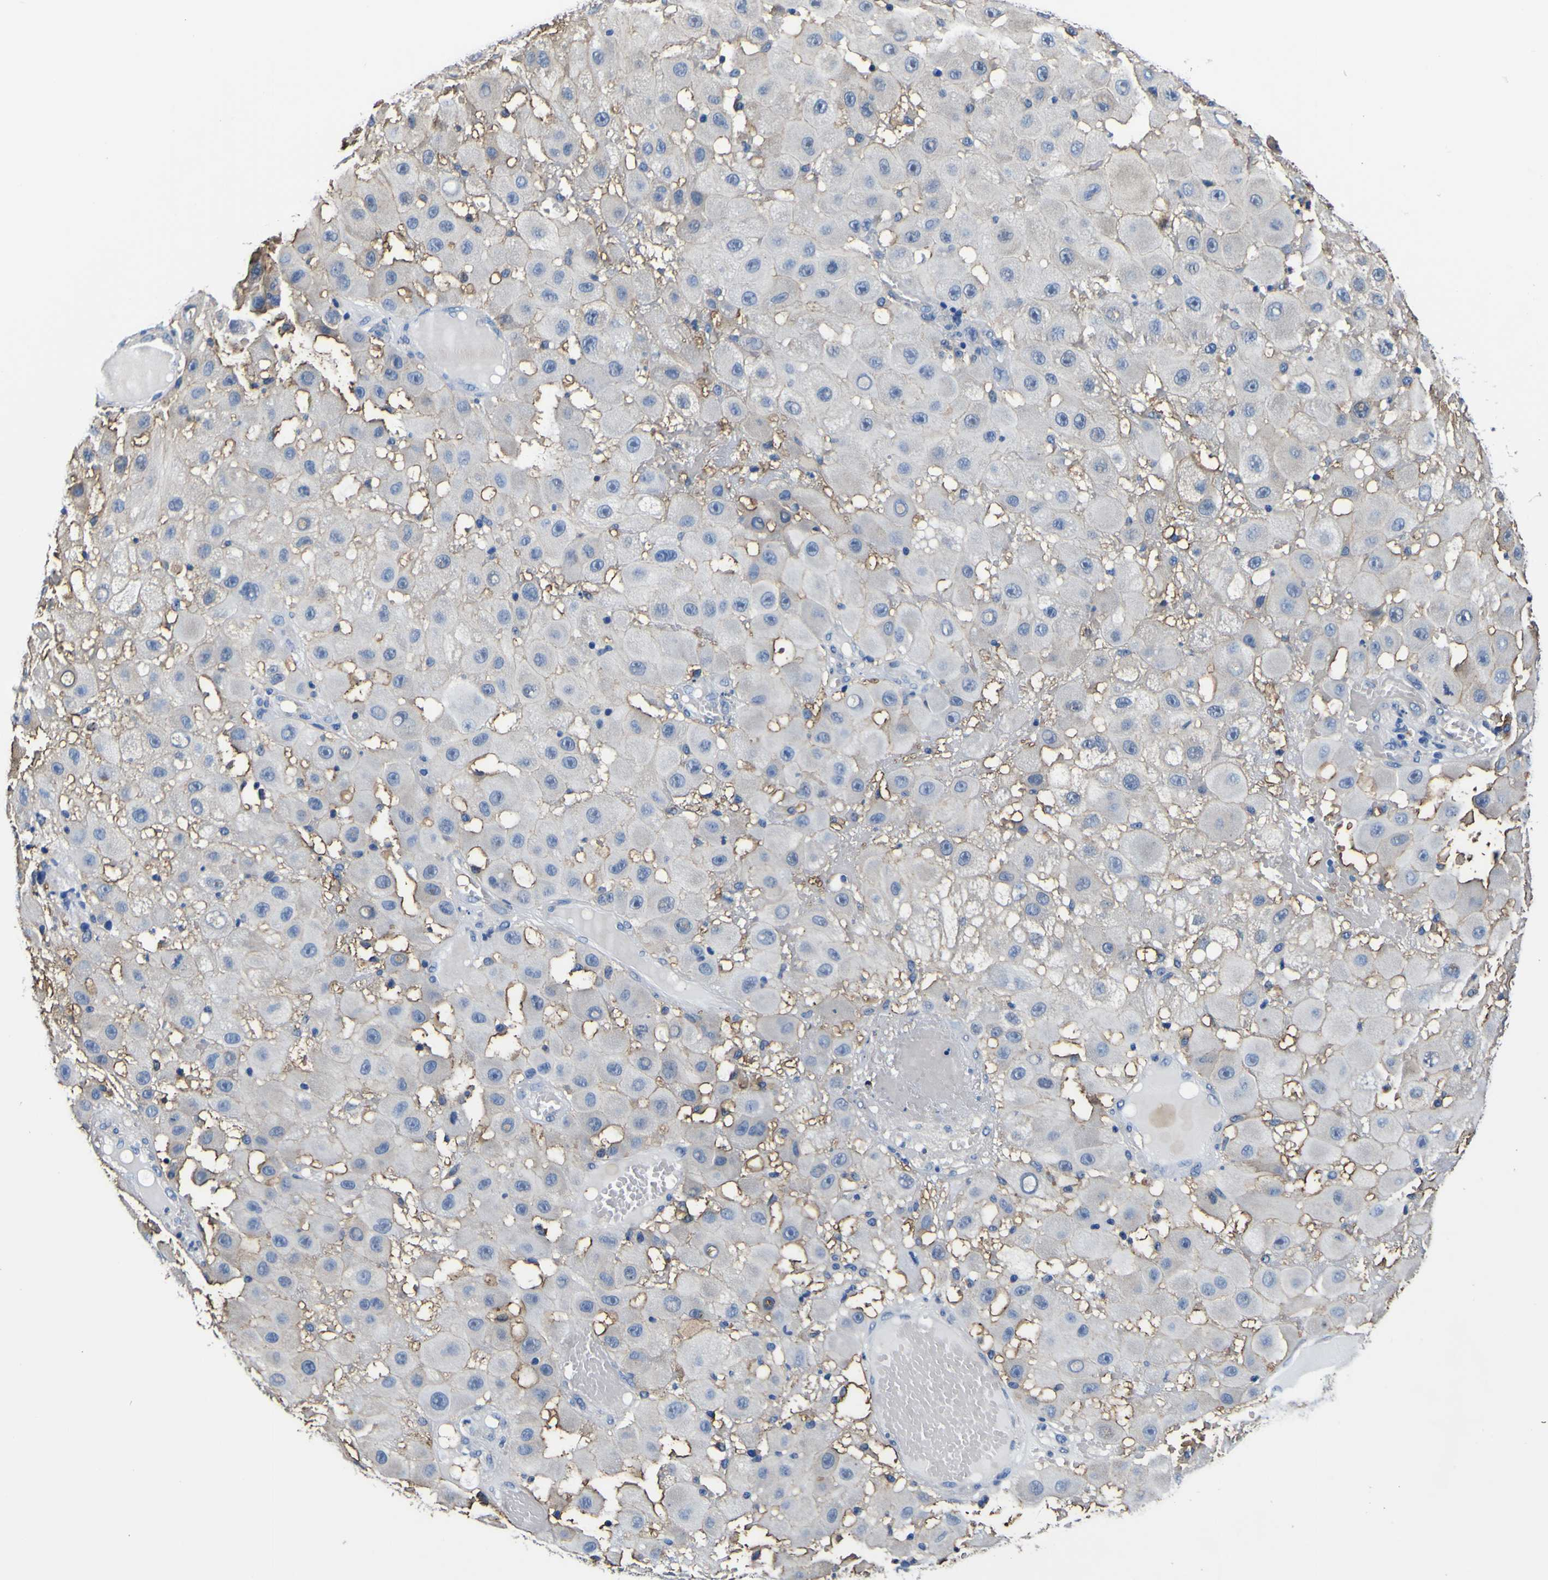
{"staining": {"intensity": "negative", "quantity": "none", "location": "none"}, "tissue": "melanoma", "cell_type": "Tumor cells", "image_type": "cancer", "snomed": [{"axis": "morphology", "description": "Malignant melanoma, NOS"}, {"axis": "topography", "description": "Skin"}], "caption": "High magnification brightfield microscopy of melanoma stained with DAB (brown) and counterstained with hematoxylin (blue): tumor cells show no significant staining.", "gene": "PXDN", "patient": {"sex": "female", "age": 81}}